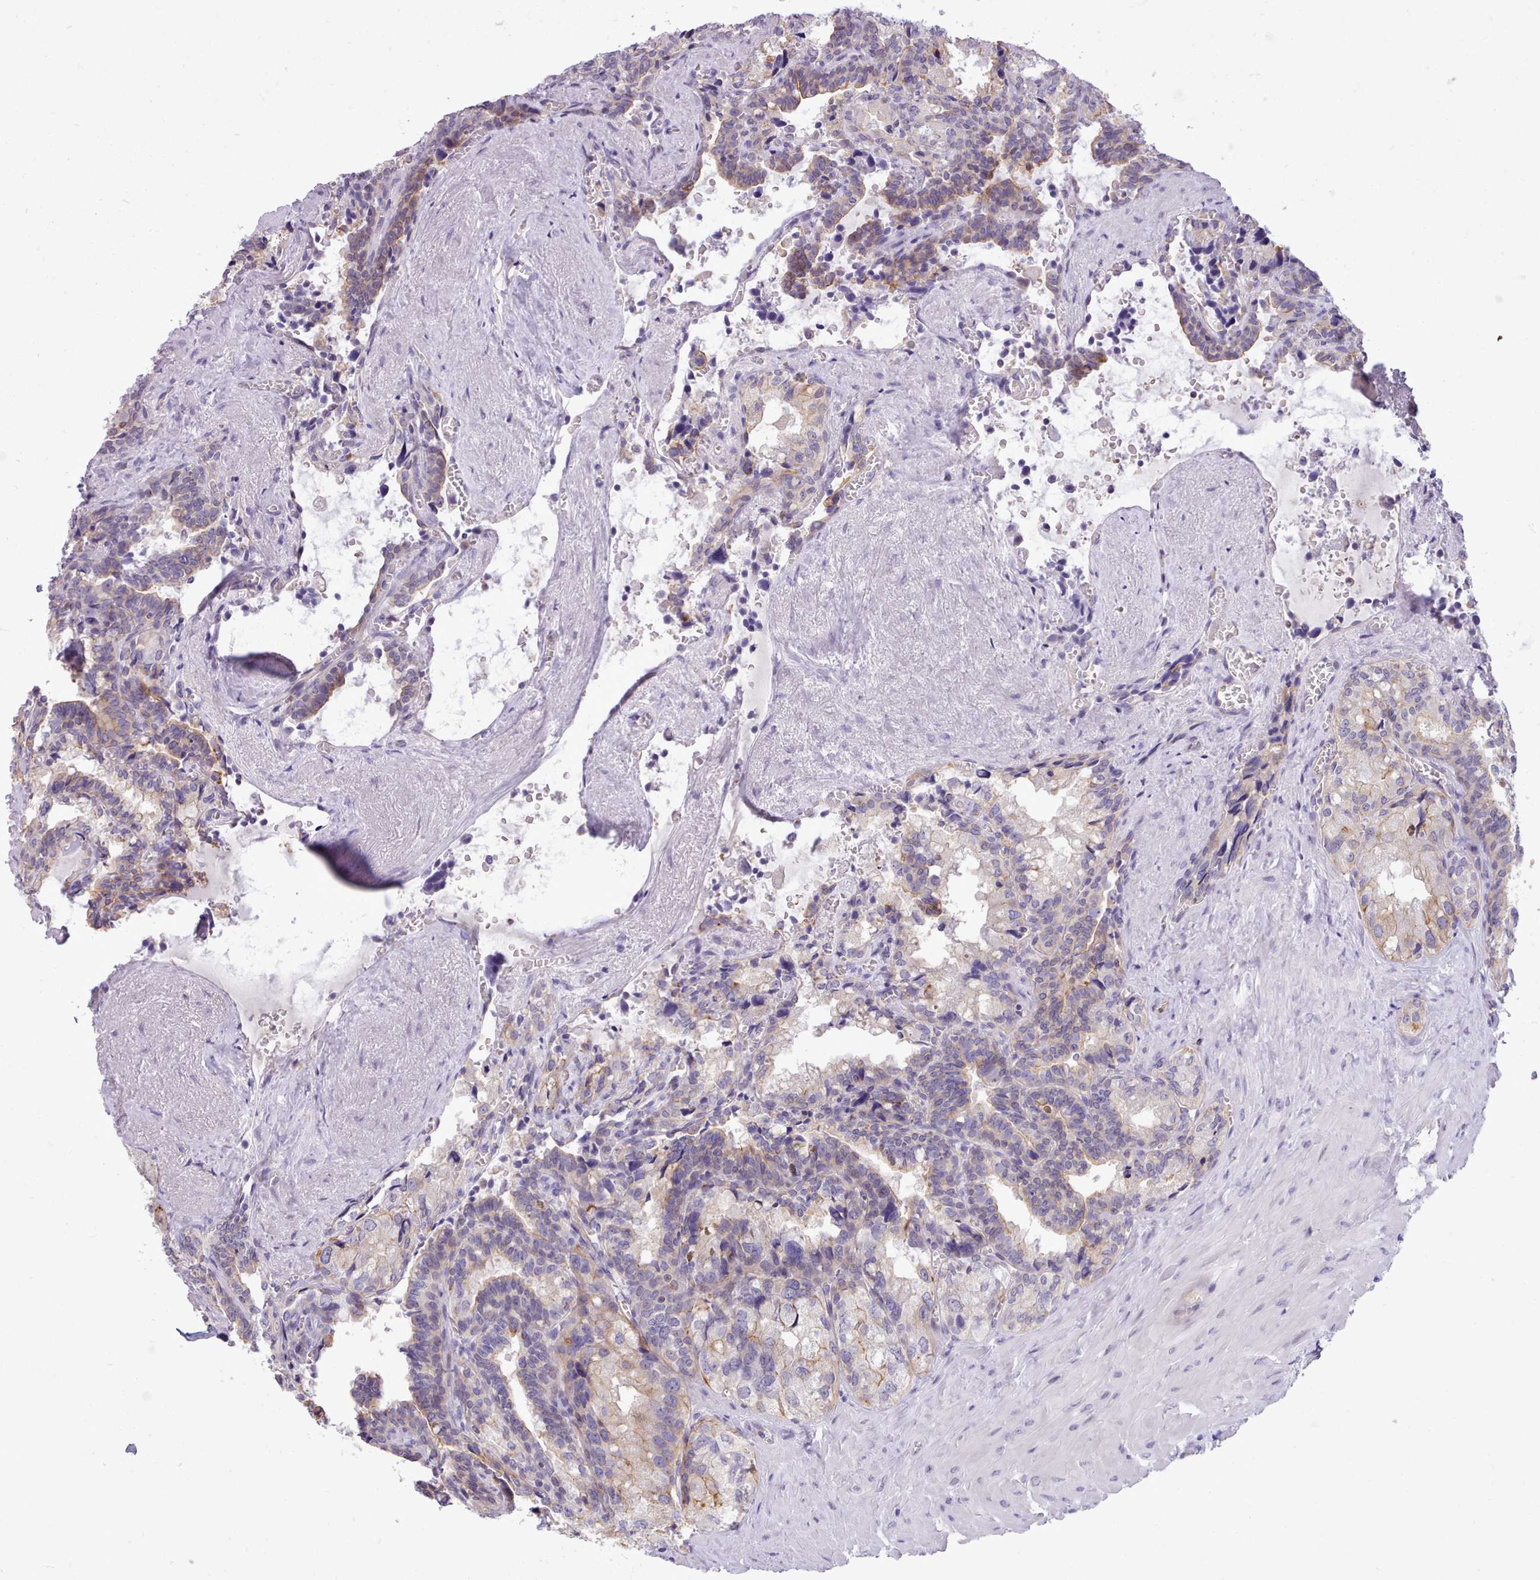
{"staining": {"intensity": "moderate", "quantity": "<25%", "location": "cytoplasmic/membranous"}, "tissue": "seminal vesicle", "cell_type": "Glandular cells", "image_type": "normal", "snomed": [{"axis": "morphology", "description": "Normal tissue, NOS"}, {"axis": "topography", "description": "Seminal veicle"}], "caption": "Seminal vesicle stained with a brown dye shows moderate cytoplasmic/membranous positive positivity in approximately <25% of glandular cells.", "gene": "CYP2A13", "patient": {"sex": "male", "age": 68}}